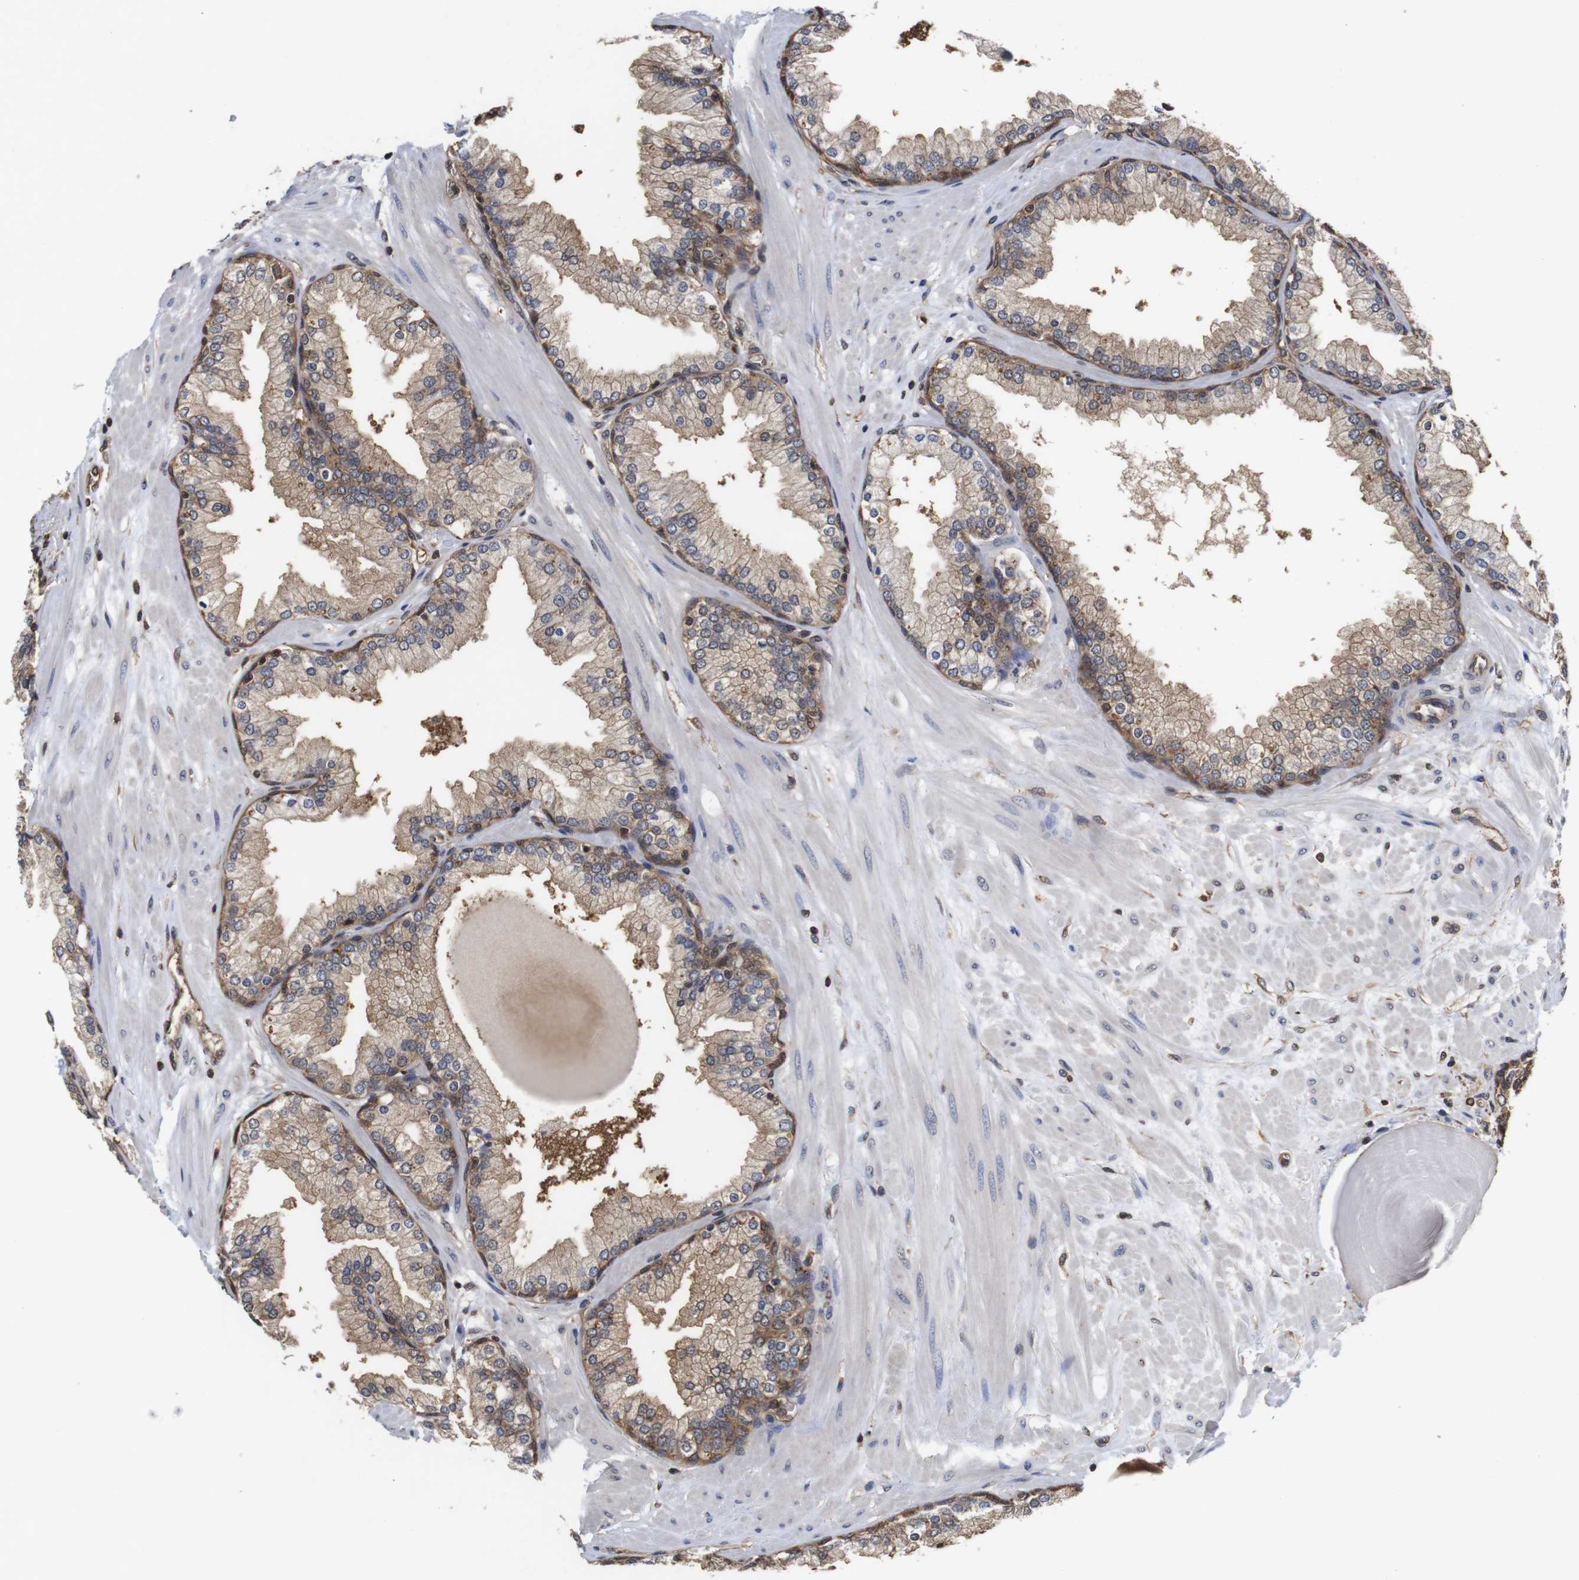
{"staining": {"intensity": "moderate", "quantity": "25%-75%", "location": "cytoplasmic/membranous,nuclear"}, "tissue": "prostate", "cell_type": "Glandular cells", "image_type": "normal", "snomed": [{"axis": "morphology", "description": "Normal tissue, NOS"}, {"axis": "topography", "description": "Prostate"}], "caption": "Prostate stained with a brown dye exhibits moderate cytoplasmic/membranous,nuclear positive positivity in approximately 25%-75% of glandular cells.", "gene": "SUMO3", "patient": {"sex": "male", "age": 51}}